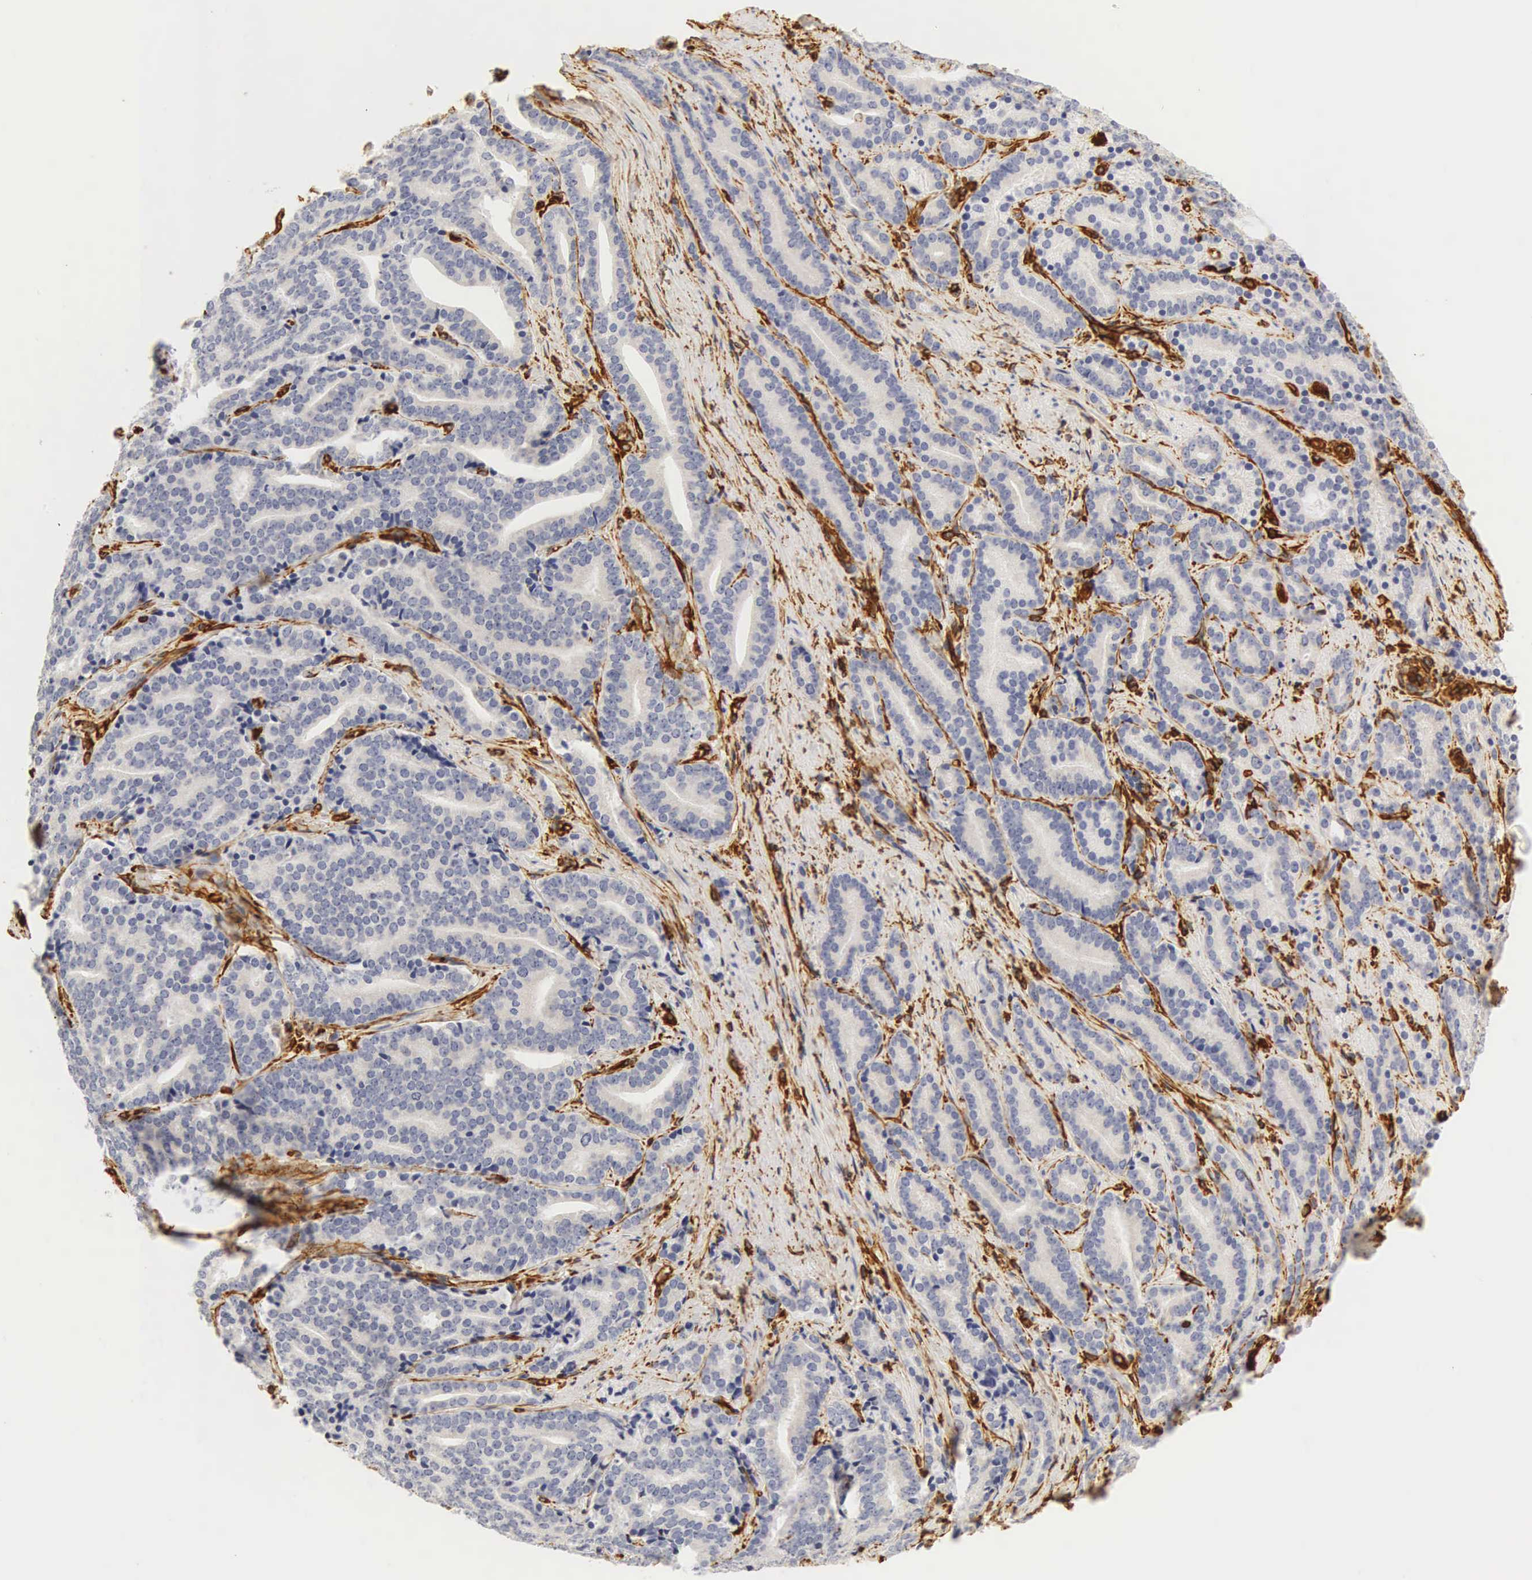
{"staining": {"intensity": "negative", "quantity": "none", "location": "none"}, "tissue": "prostate cancer", "cell_type": "Tumor cells", "image_type": "cancer", "snomed": [{"axis": "morphology", "description": "Adenocarcinoma, Medium grade"}, {"axis": "topography", "description": "Prostate"}], "caption": "IHC photomicrograph of neoplastic tissue: adenocarcinoma (medium-grade) (prostate) stained with DAB (3,3'-diaminobenzidine) reveals no significant protein positivity in tumor cells.", "gene": "VIM", "patient": {"sex": "male", "age": 65}}